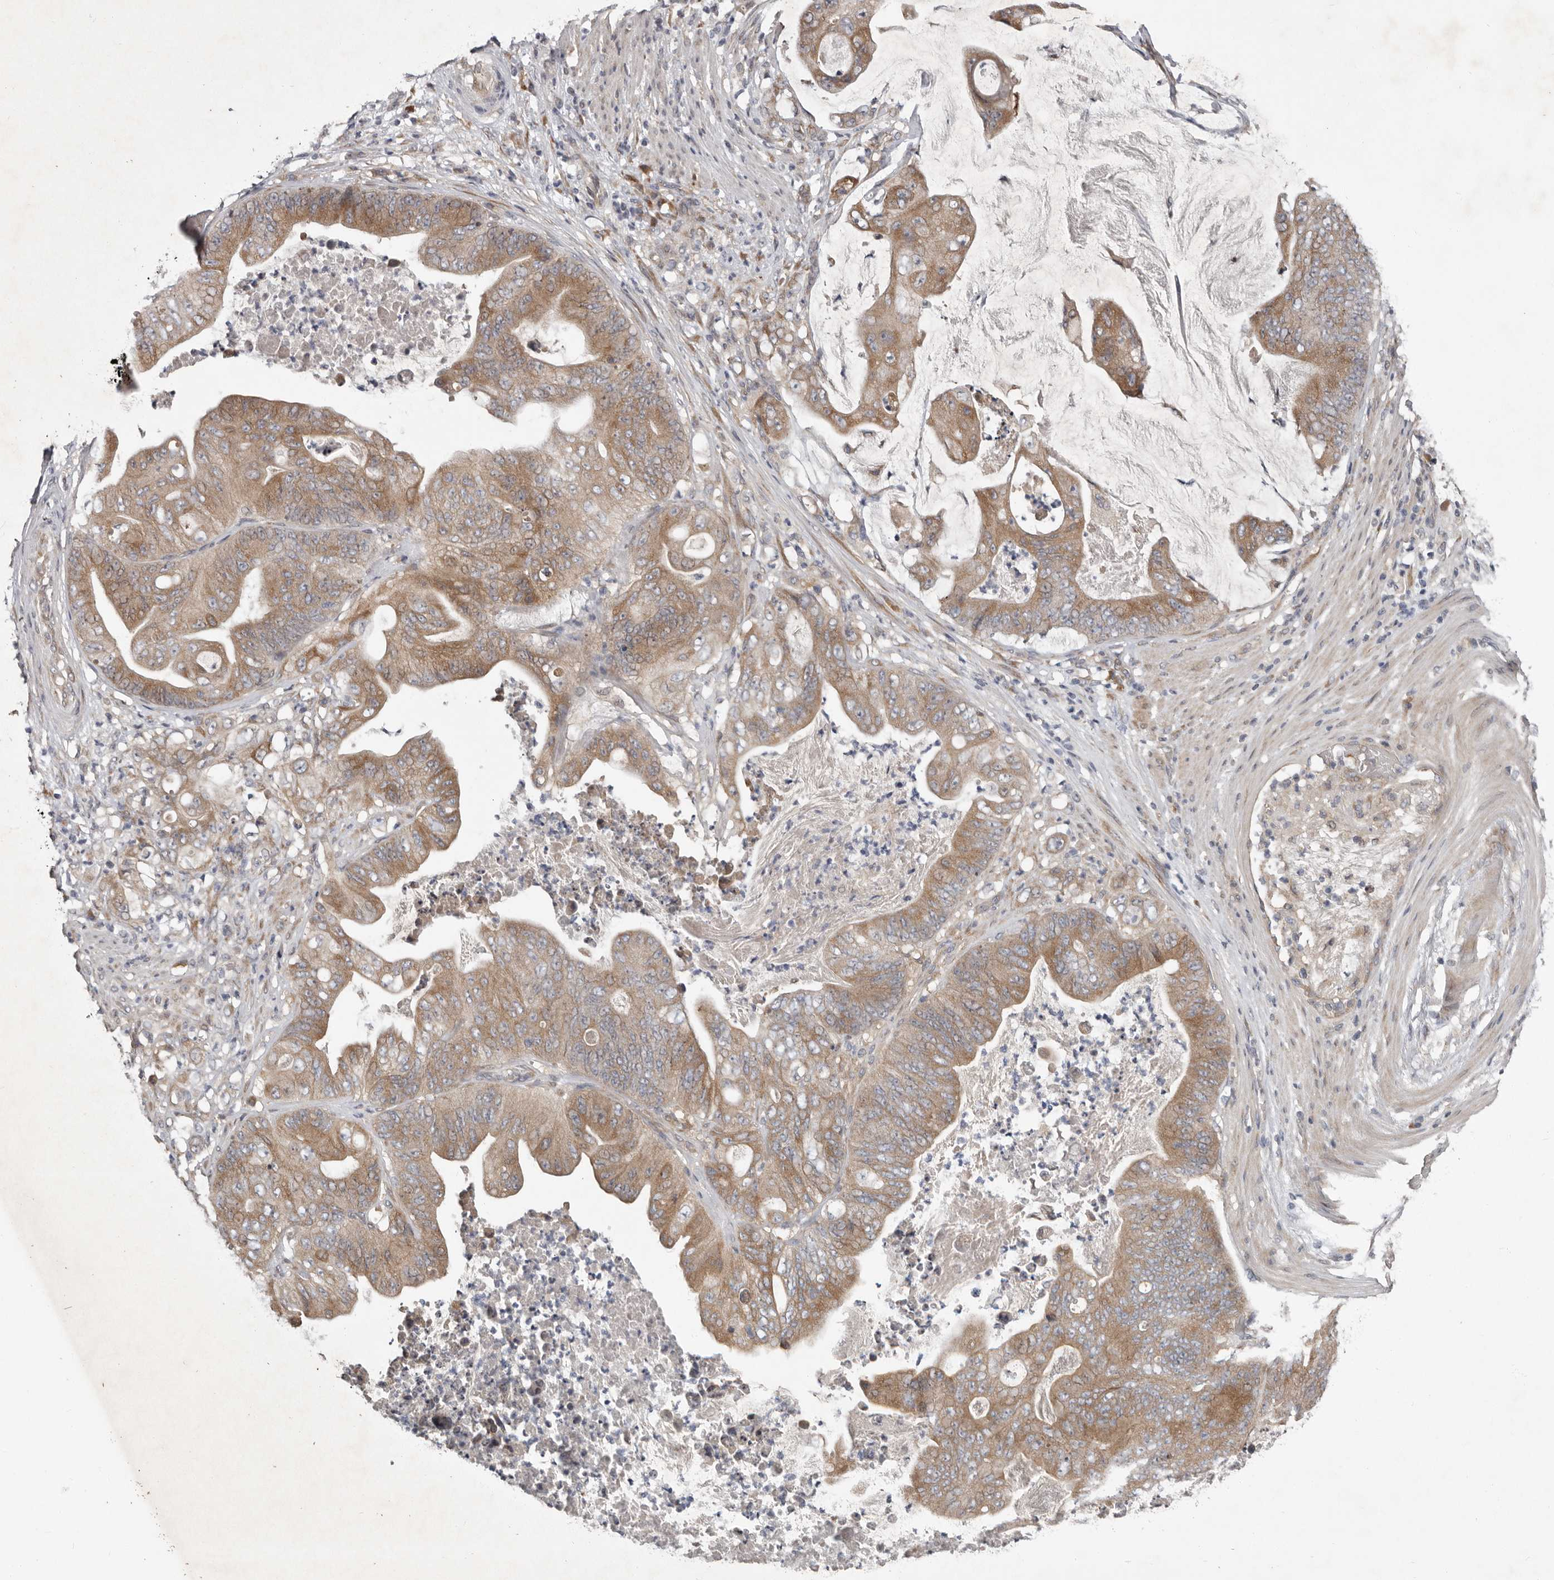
{"staining": {"intensity": "moderate", "quantity": ">75%", "location": "cytoplasmic/membranous"}, "tissue": "stomach cancer", "cell_type": "Tumor cells", "image_type": "cancer", "snomed": [{"axis": "morphology", "description": "Adenocarcinoma, NOS"}, {"axis": "topography", "description": "Stomach"}], "caption": "Approximately >75% of tumor cells in human stomach cancer (adenocarcinoma) reveal moderate cytoplasmic/membranous protein staining as visualized by brown immunohistochemical staining.", "gene": "CHML", "patient": {"sex": "female", "age": 73}}